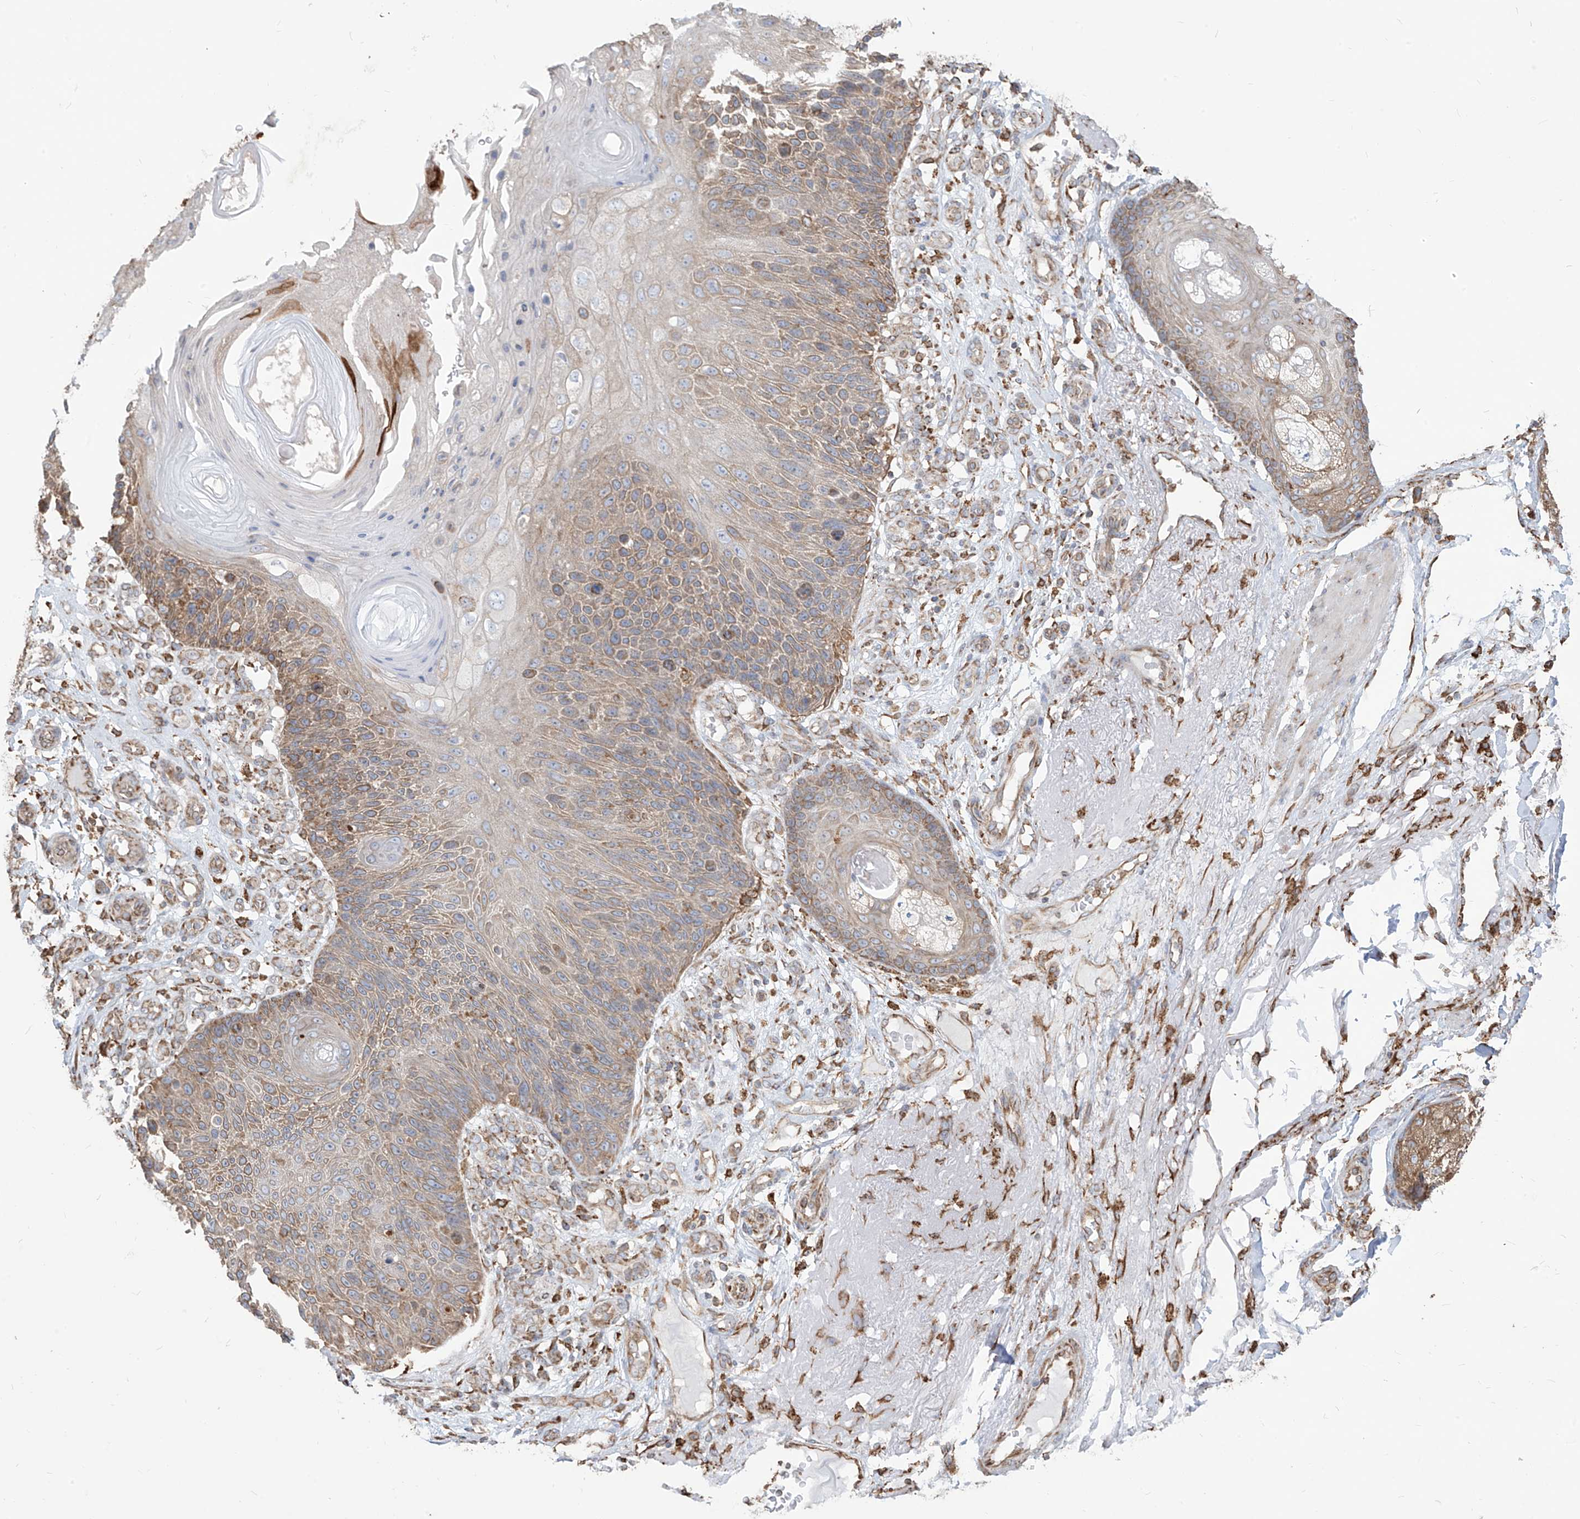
{"staining": {"intensity": "weak", "quantity": ">75%", "location": "cytoplasmic/membranous"}, "tissue": "skin cancer", "cell_type": "Tumor cells", "image_type": "cancer", "snomed": [{"axis": "morphology", "description": "Squamous cell carcinoma, NOS"}, {"axis": "topography", "description": "Skin"}], "caption": "Tumor cells exhibit weak cytoplasmic/membranous expression in approximately >75% of cells in skin cancer (squamous cell carcinoma). (brown staining indicates protein expression, while blue staining denotes nuclei).", "gene": "PDIA6", "patient": {"sex": "female", "age": 88}}